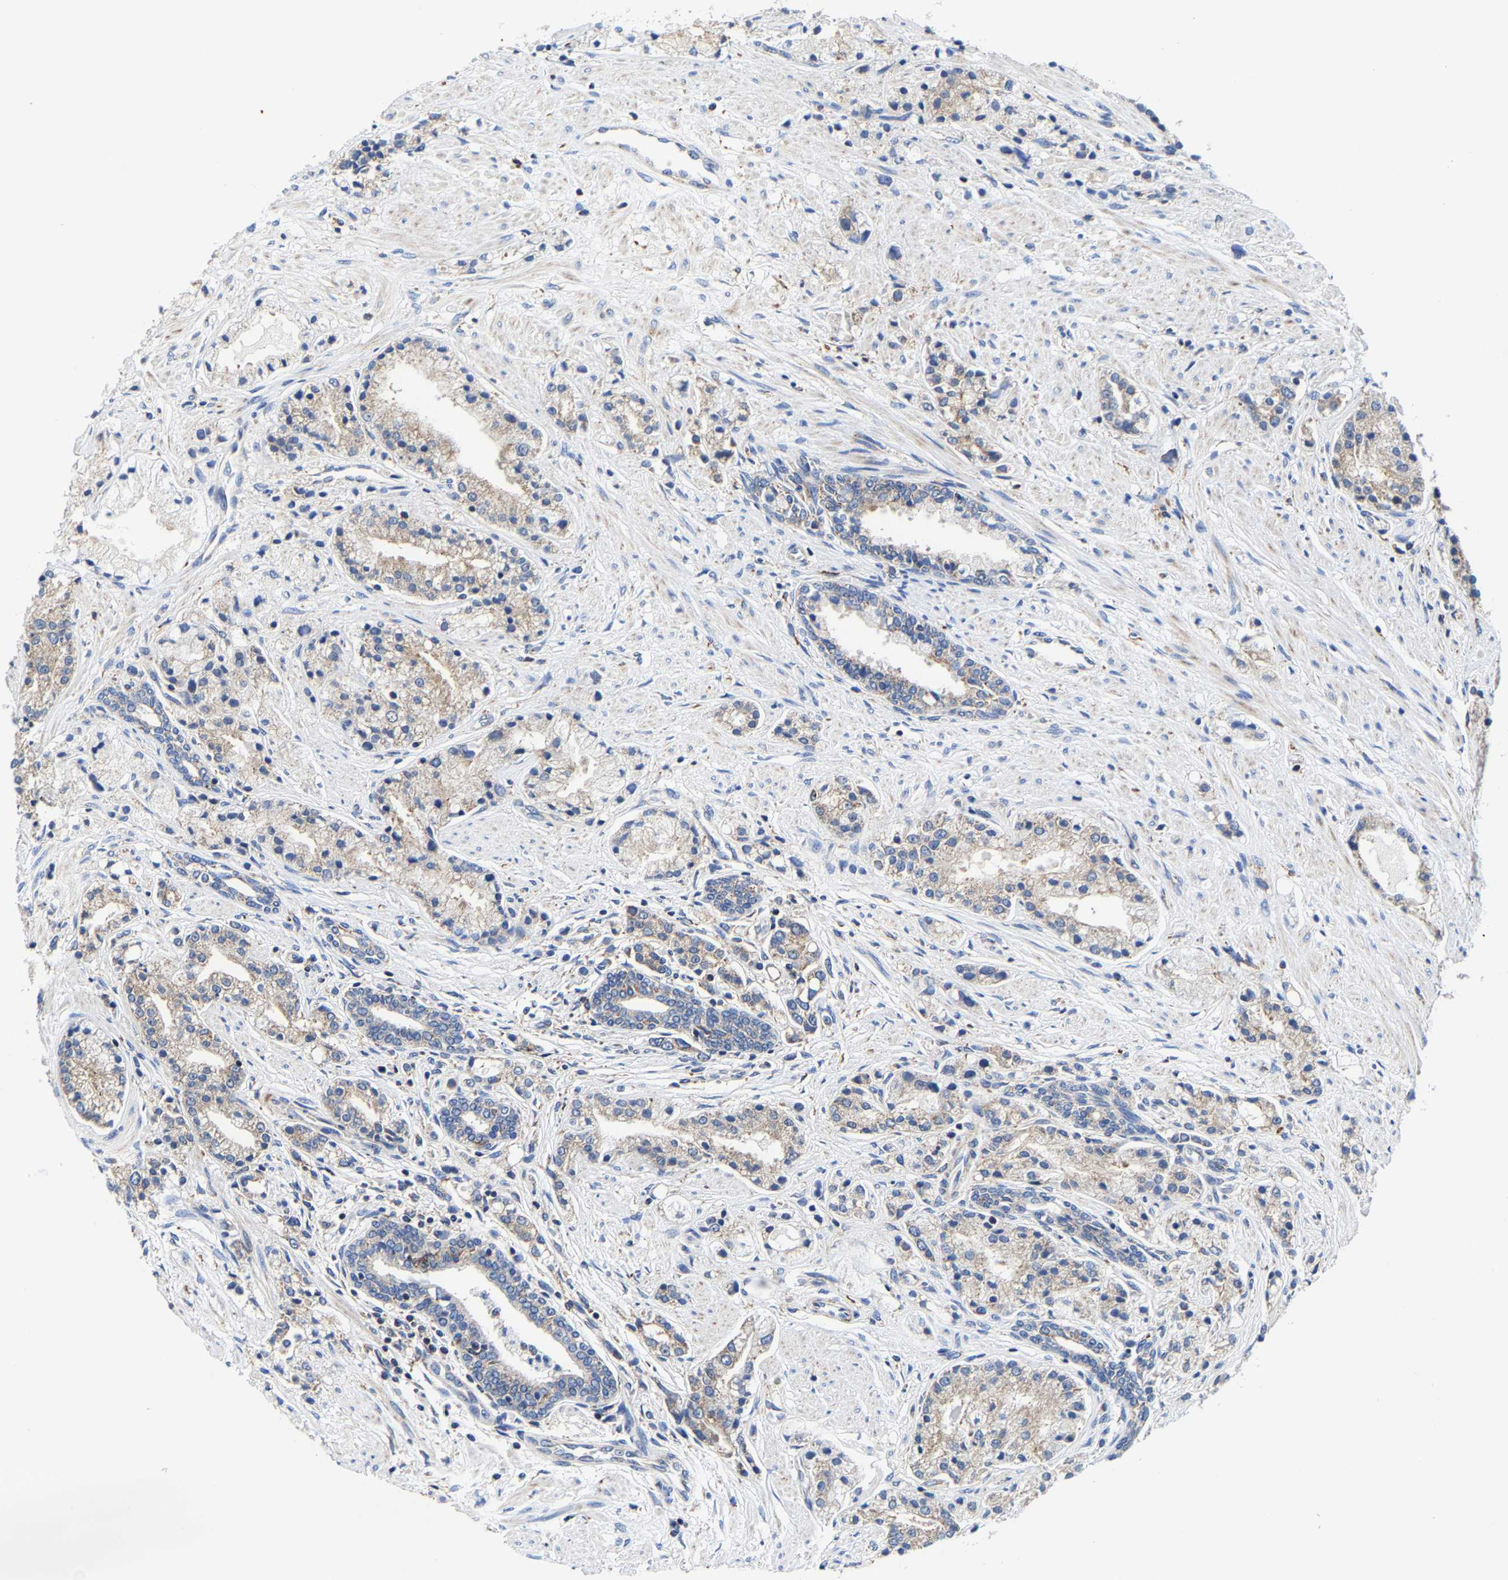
{"staining": {"intensity": "weak", "quantity": "<25%", "location": "cytoplasmic/membranous"}, "tissue": "prostate cancer", "cell_type": "Tumor cells", "image_type": "cancer", "snomed": [{"axis": "morphology", "description": "Adenocarcinoma, High grade"}, {"axis": "topography", "description": "Prostate"}], "caption": "Histopathology image shows no significant protein expression in tumor cells of adenocarcinoma (high-grade) (prostate). The staining was performed using DAB (3,3'-diaminobenzidine) to visualize the protein expression in brown, while the nuclei were stained in blue with hematoxylin (Magnification: 20x).", "gene": "PFKFB3", "patient": {"sex": "male", "age": 50}}